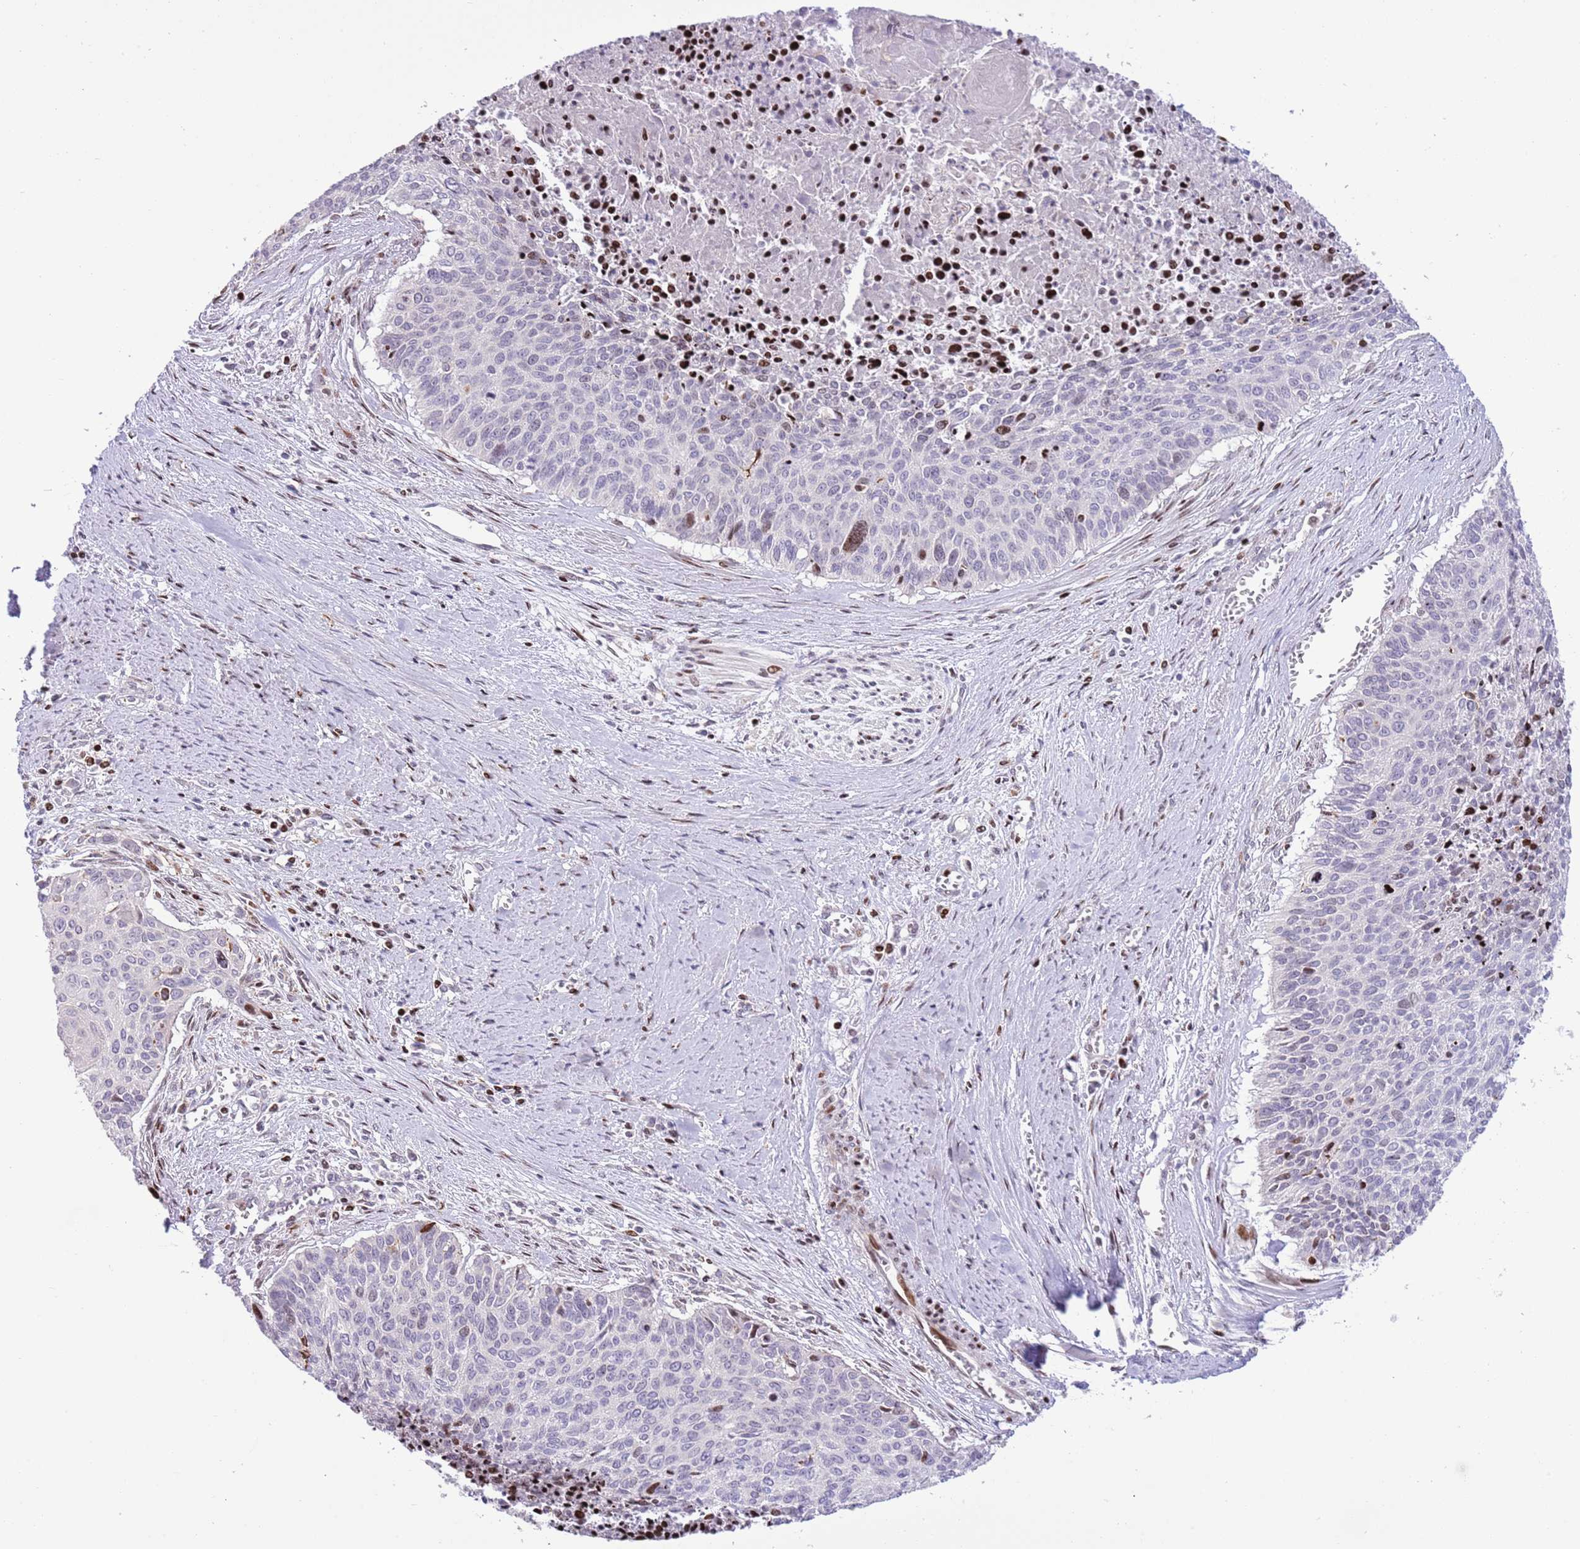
{"staining": {"intensity": "moderate", "quantity": "<25%", "location": "nuclear"}, "tissue": "cervical cancer", "cell_type": "Tumor cells", "image_type": "cancer", "snomed": [{"axis": "morphology", "description": "Squamous cell carcinoma, NOS"}, {"axis": "topography", "description": "Cervix"}], "caption": "Protein expression analysis of human cervical squamous cell carcinoma reveals moderate nuclear staining in approximately <25% of tumor cells.", "gene": "ANO8", "patient": {"sex": "female", "age": 55}}